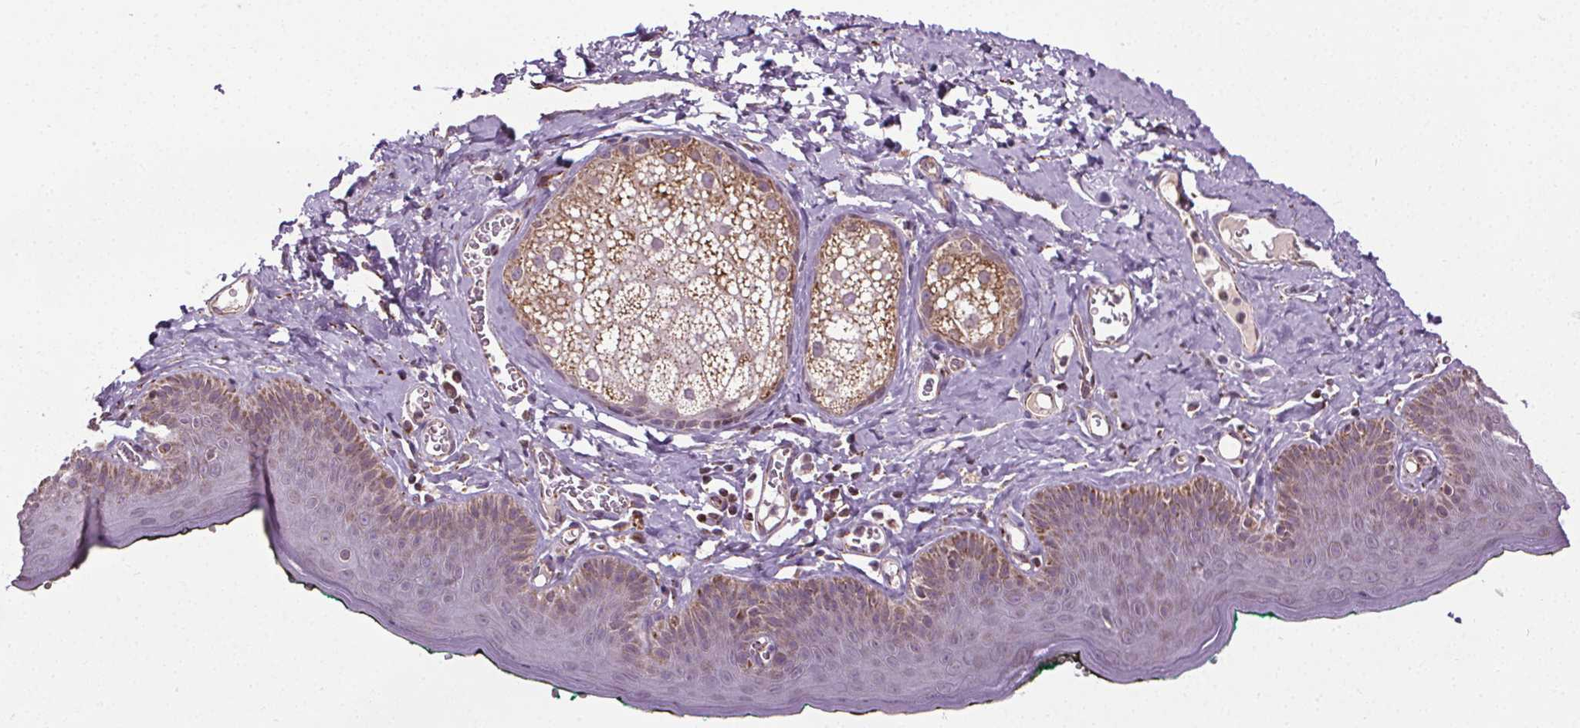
{"staining": {"intensity": "moderate", "quantity": "<25%", "location": "cytoplasmic/membranous"}, "tissue": "skin", "cell_type": "Epidermal cells", "image_type": "normal", "snomed": [{"axis": "morphology", "description": "Normal tissue, NOS"}, {"axis": "topography", "description": "Vulva"}, {"axis": "topography", "description": "Peripheral nerve tissue"}], "caption": "Protein staining of benign skin reveals moderate cytoplasmic/membranous staining in about <25% of epidermal cells.", "gene": "LFNG", "patient": {"sex": "female", "age": 66}}